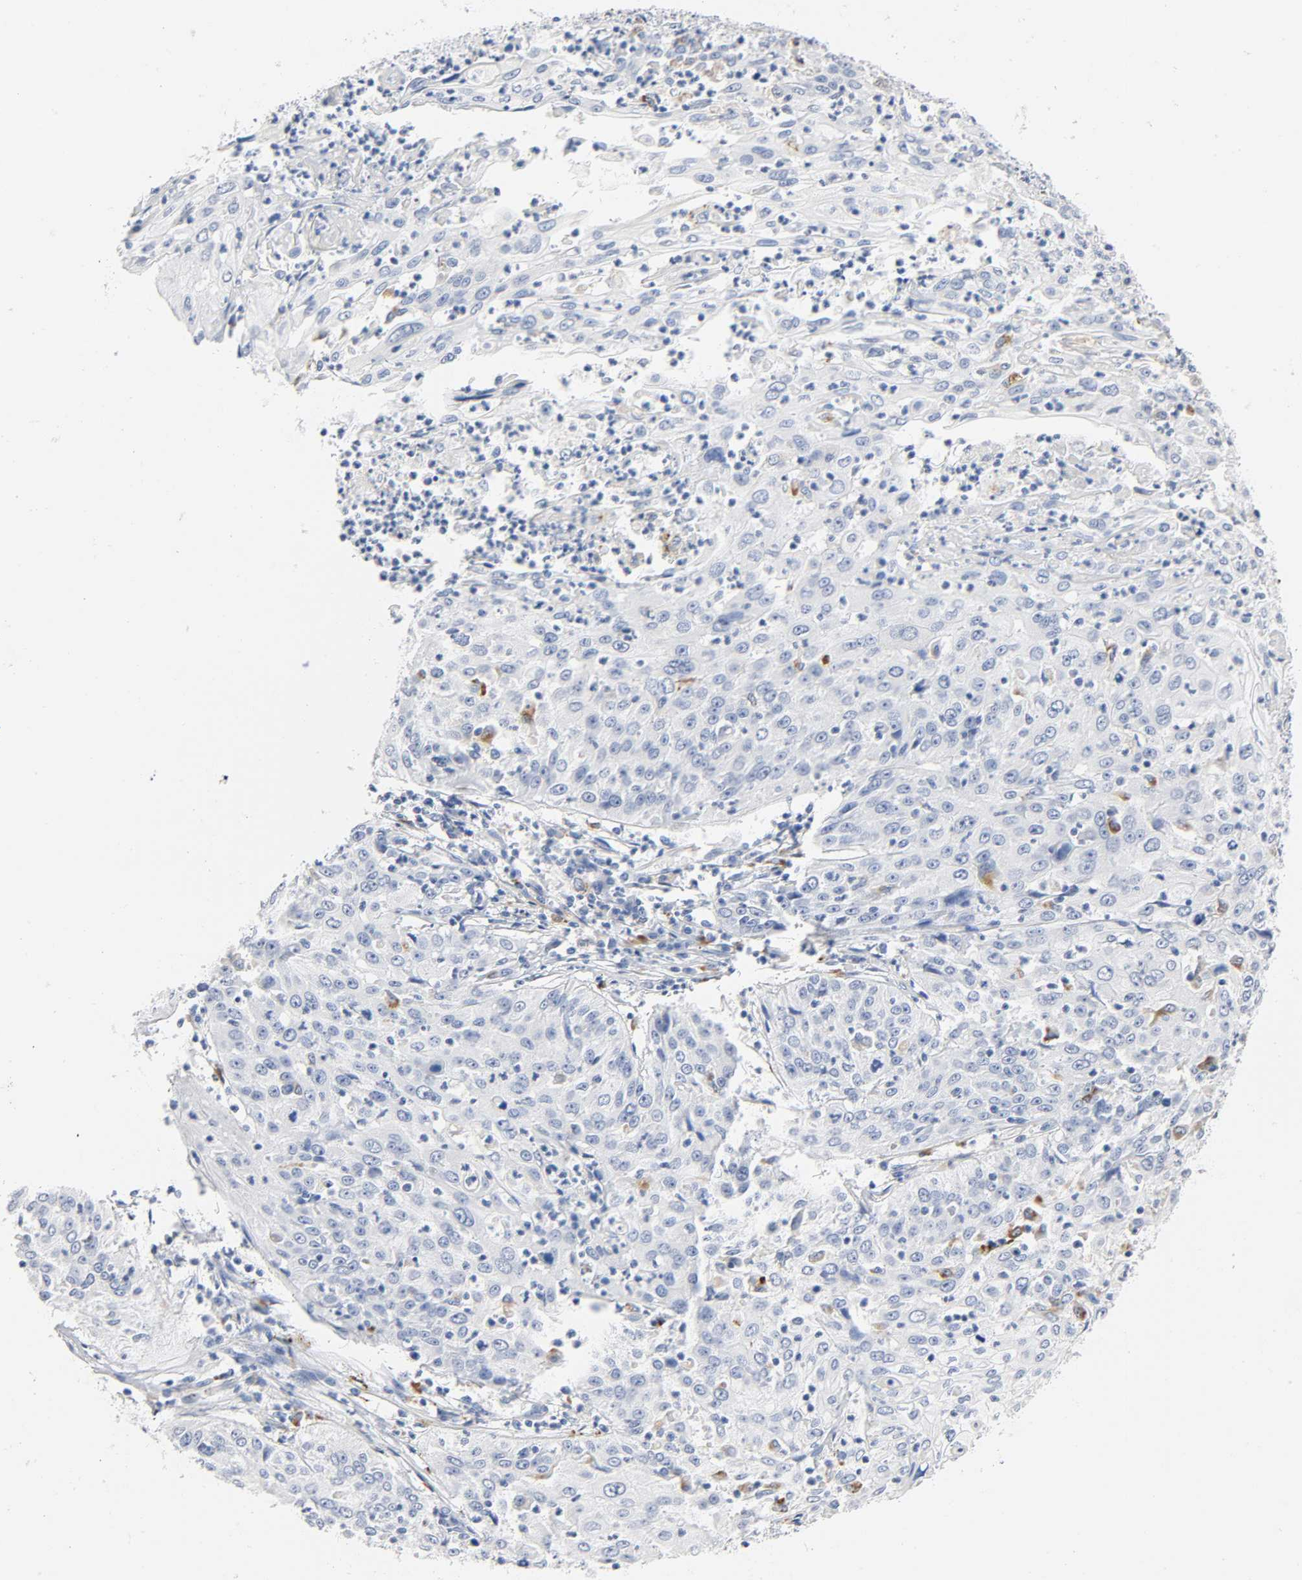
{"staining": {"intensity": "negative", "quantity": "none", "location": "none"}, "tissue": "cervical cancer", "cell_type": "Tumor cells", "image_type": "cancer", "snomed": [{"axis": "morphology", "description": "Squamous cell carcinoma, NOS"}, {"axis": "topography", "description": "Cervix"}], "caption": "Immunohistochemistry of cervical cancer exhibits no expression in tumor cells.", "gene": "PLP1", "patient": {"sex": "female", "age": 39}}